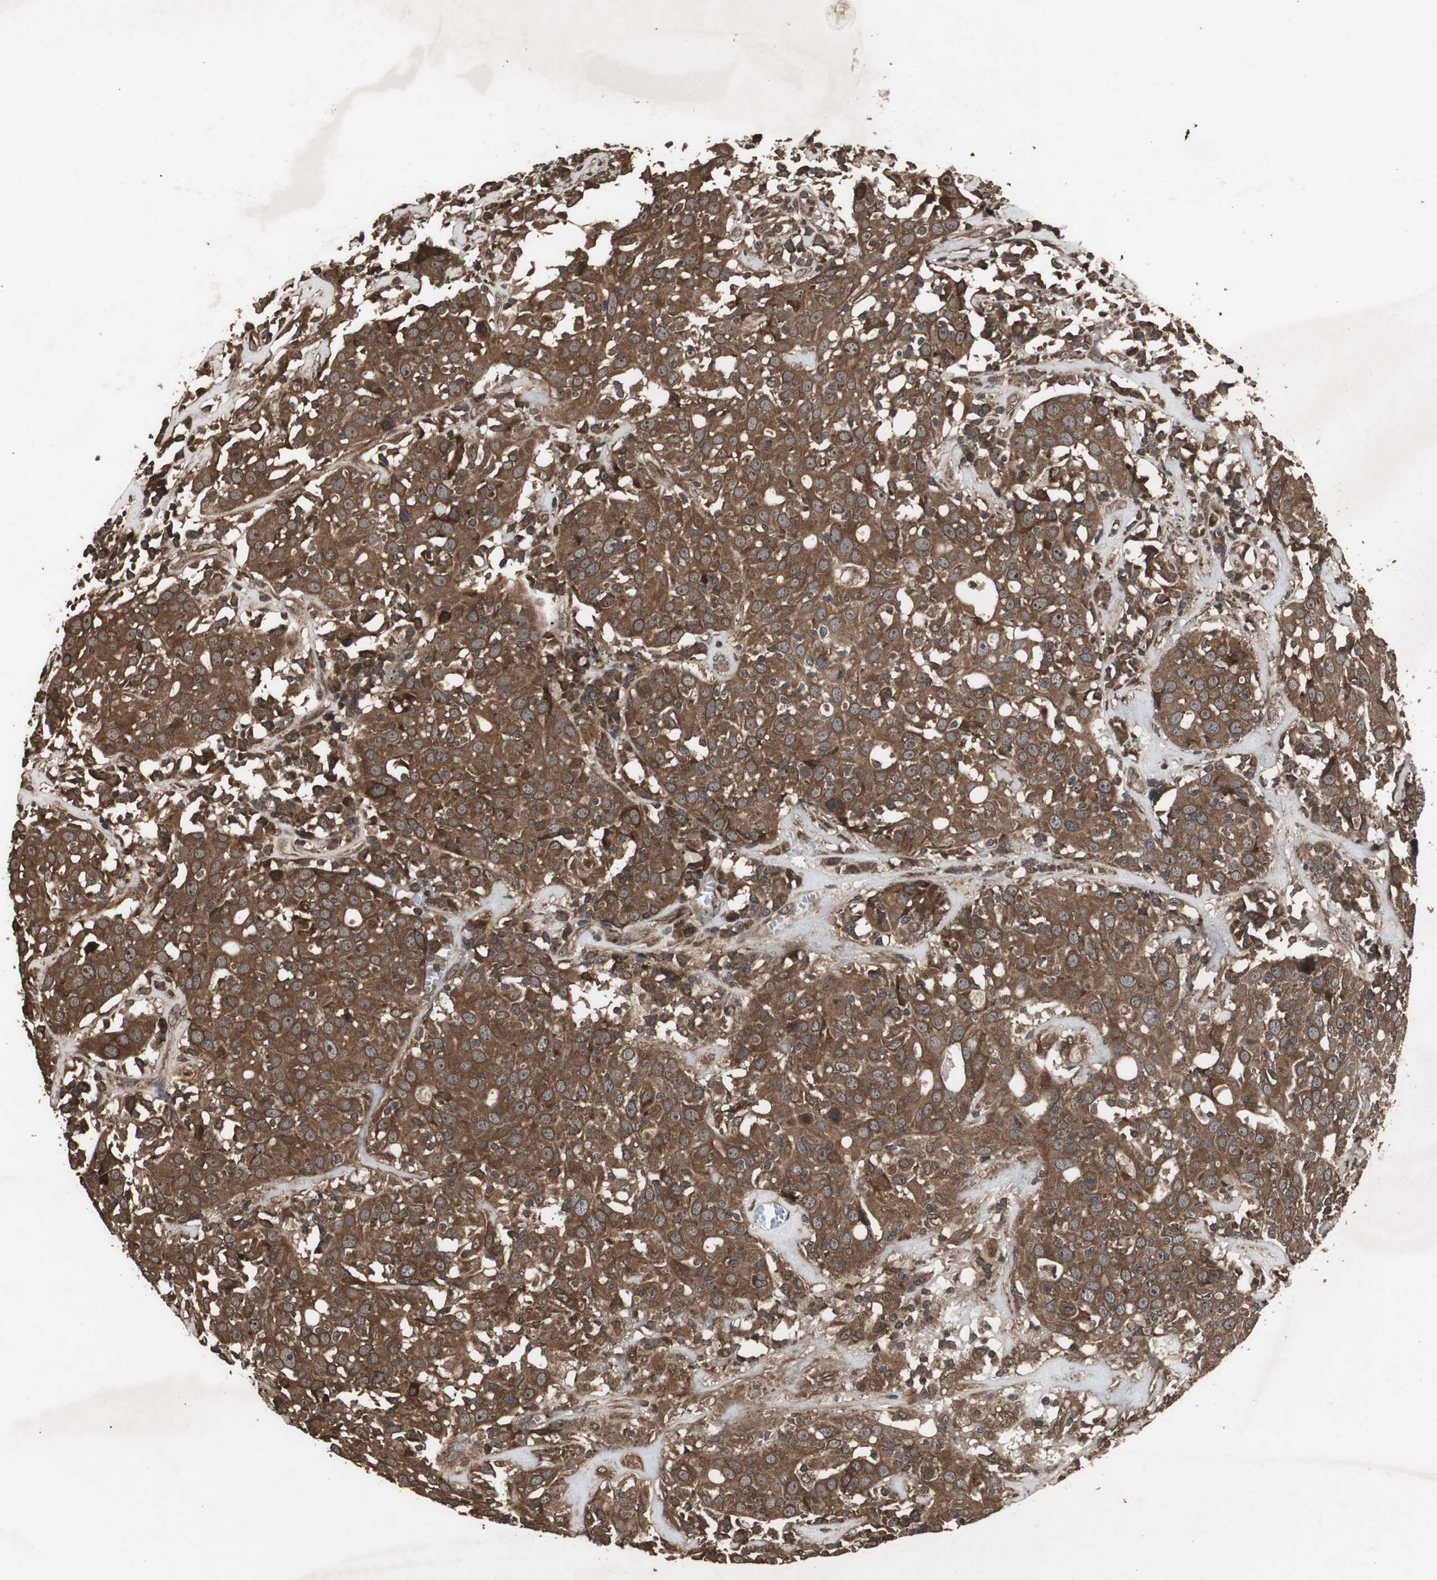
{"staining": {"intensity": "strong", "quantity": ">75%", "location": "cytoplasmic/membranous"}, "tissue": "head and neck cancer", "cell_type": "Tumor cells", "image_type": "cancer", "snomed": [{"axis": "morphology", "description": "Adenocarcinoma, NOS"}, {"axis": "topography", "description": "Salivary gland"}, {"axis": "topography", "description": "Head-Neck"}], "caption": "Human head and neck cancer stained with a brown dye displays strong cytoplasmic/membranous positive positivity in about >75% of tumor cells.", "gene": "LAMTOR5", "patient": {"sex": "female", "age": 65}}